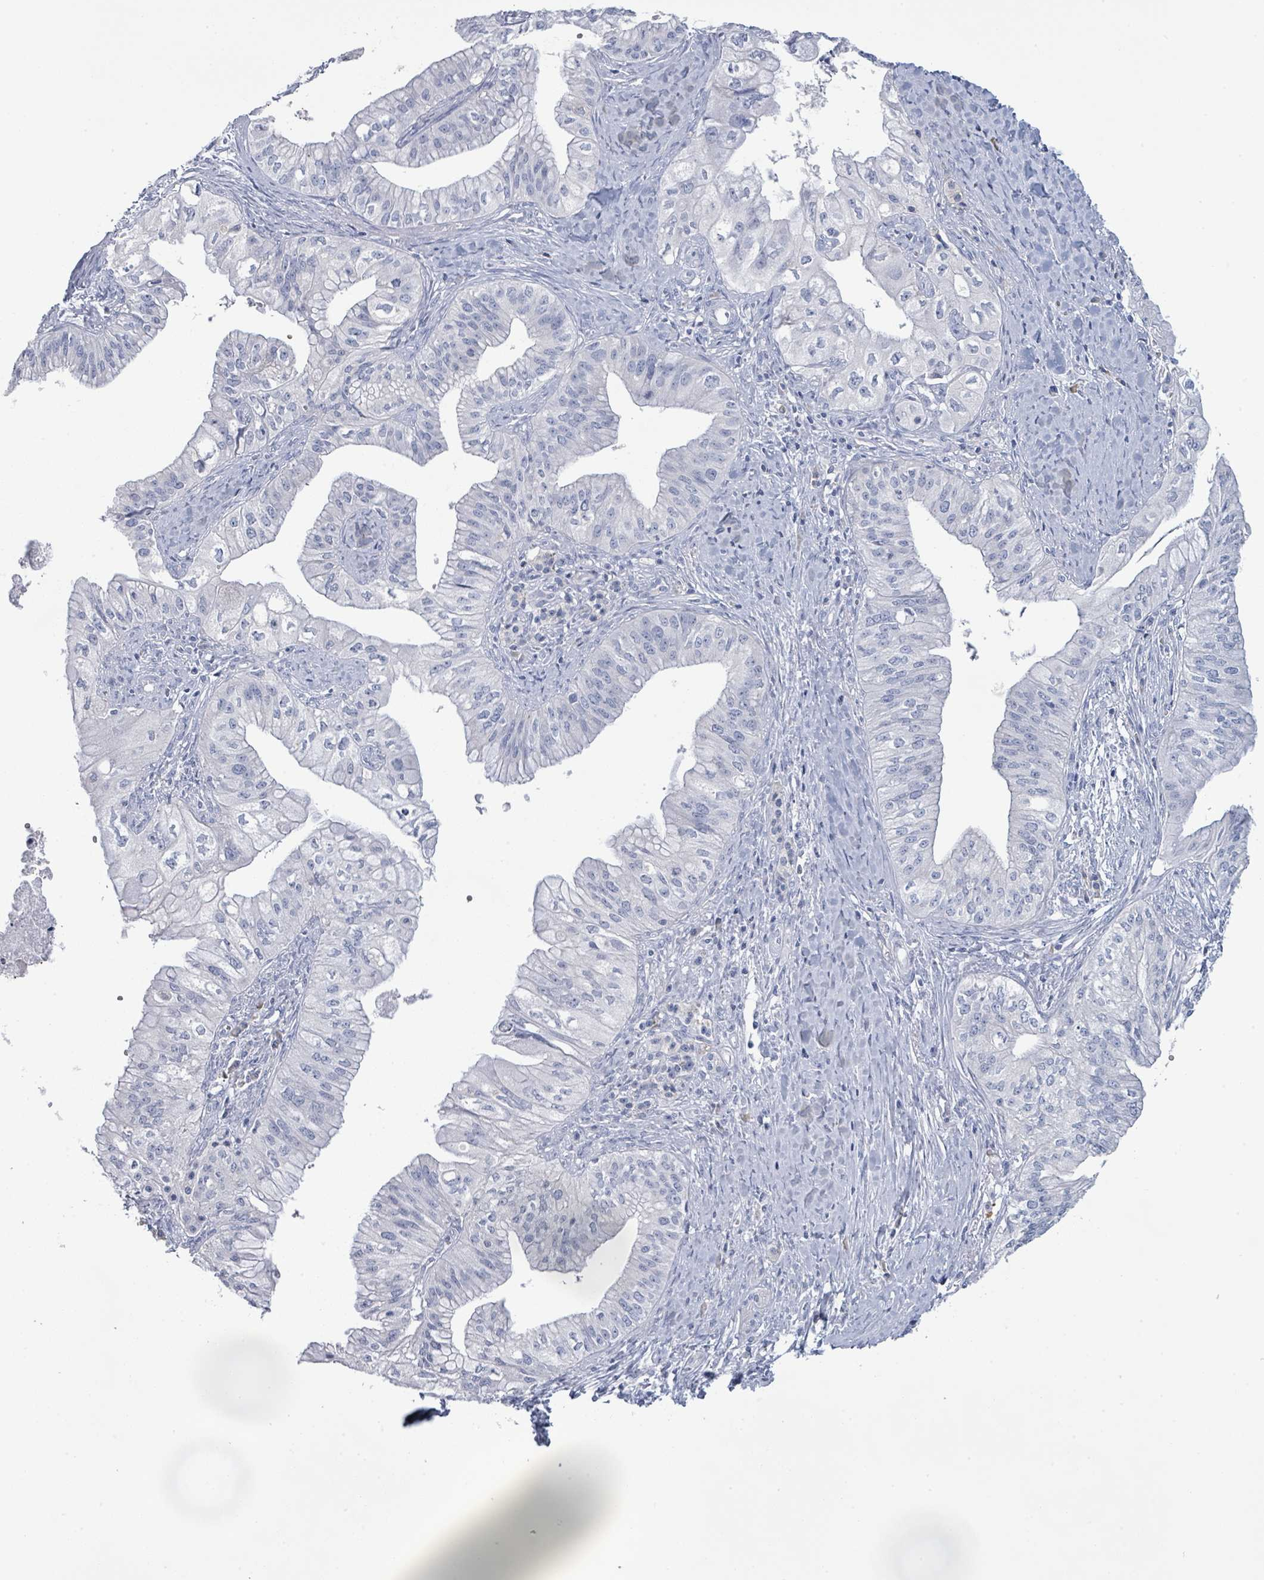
{"staining": {"intensity": "negative", "quantity": "none", "location": "none"}, "tissue": "pancreatic cancer", "cell_type": "Tumor cells", "image_type": "cancer", "snomed": [{"axis": "morphology", "description": "Adenocarcinoma, NOS"}, {"axis": "topography", "description": "Pancreas"}], "caption": "There is no significant expression in tumor cells of pancreatic cancer (adenocarcinoma).", "gene": "PGA3", "patient": {"sex": "male", "age": 71}}